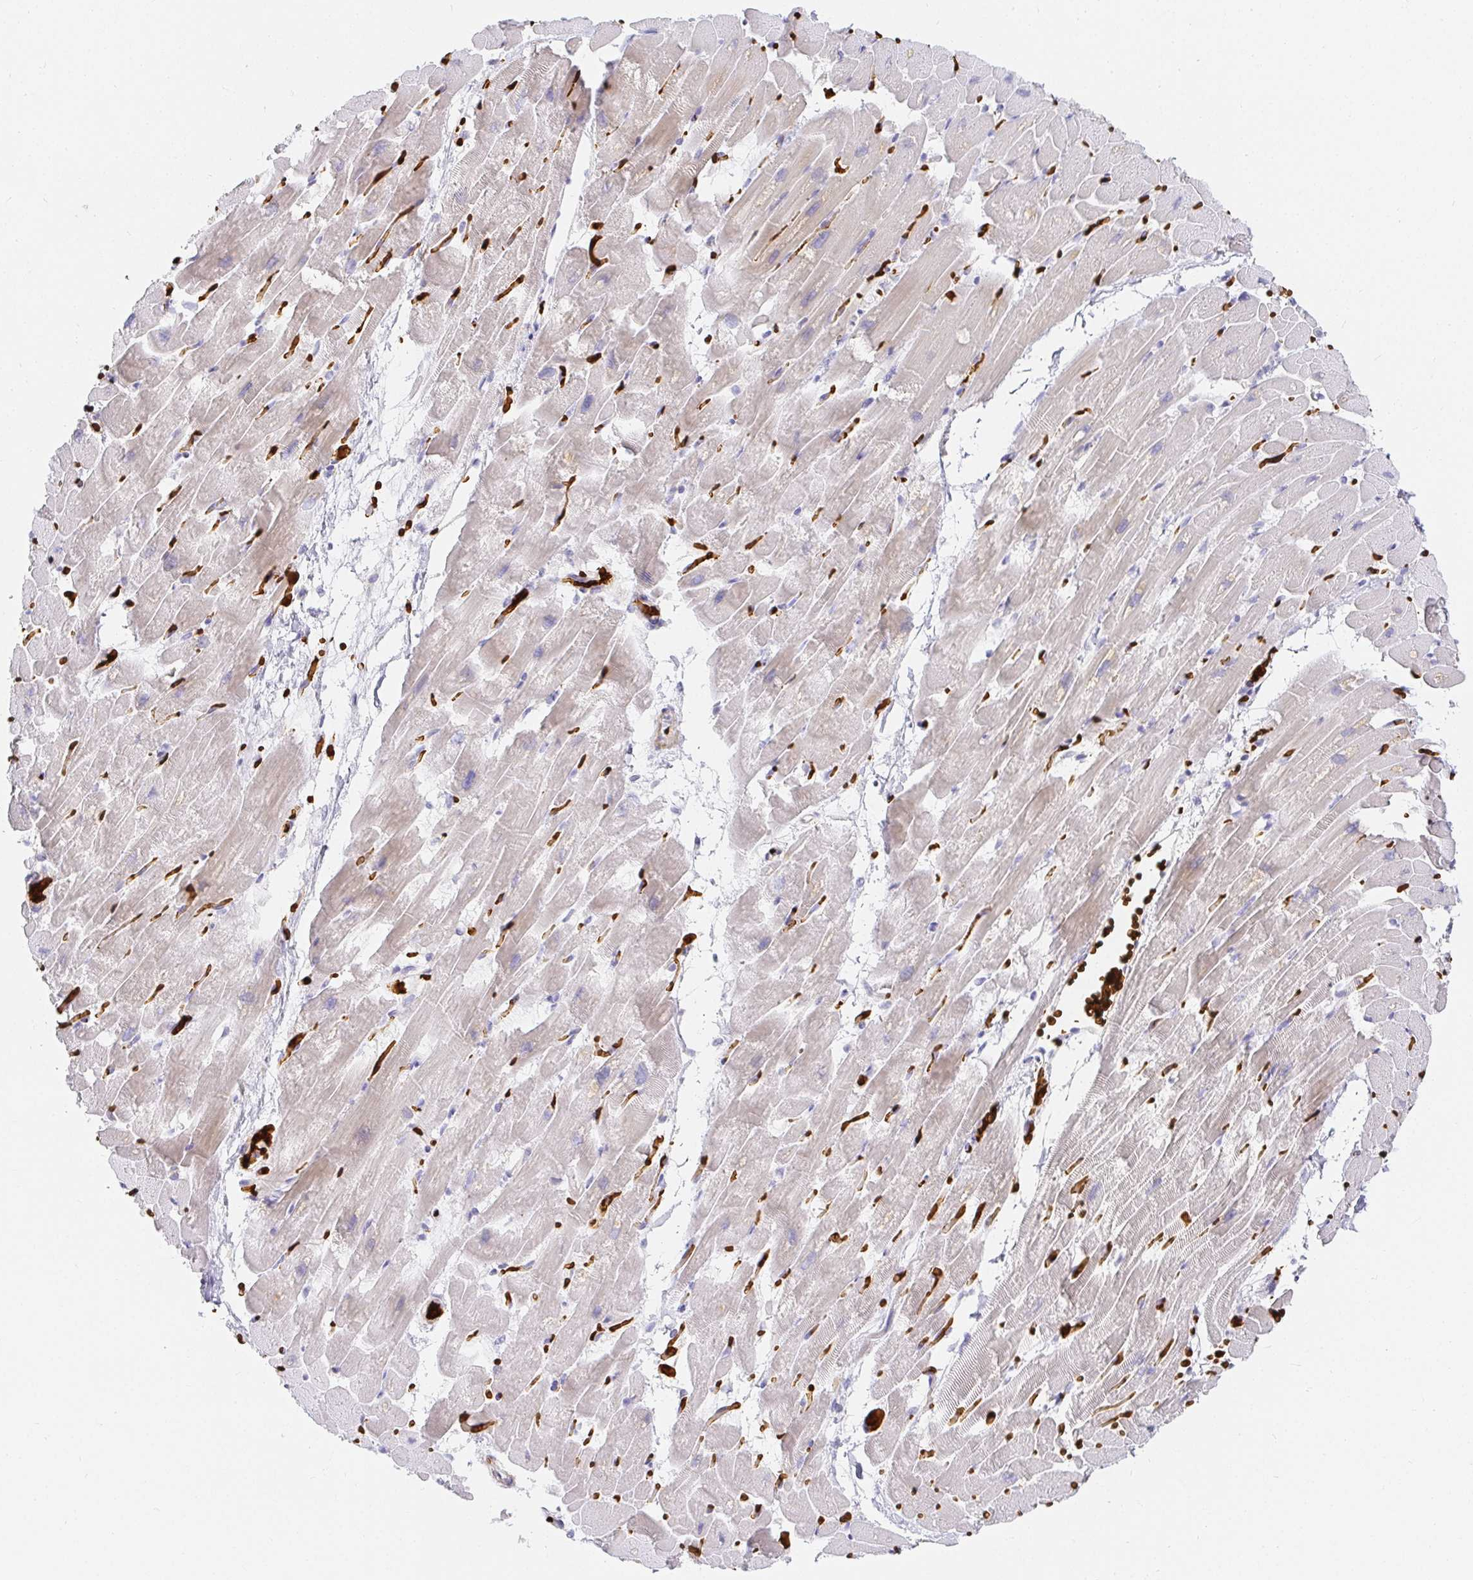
{"staining": {"intensity": "negative", "quantity": "none", "location": "none"}, "tissue": "heart muscle", "cell_type": "Cardiomyocytes", "image_type": "normal", "snomed": [{"axis": "morphology", "description": "Normal tissue, NOS"}, {"axis": "topography", "description": "Heart"}], "caption": "Micrograph shows no significant protein positivity in cardiomyocytes of unremarkable heart muscle. (DAB IHC visualized using brightfield microscopy, high magnification).", "gene": "FGF21", "patient": {"sex": "male", "age": 37}}